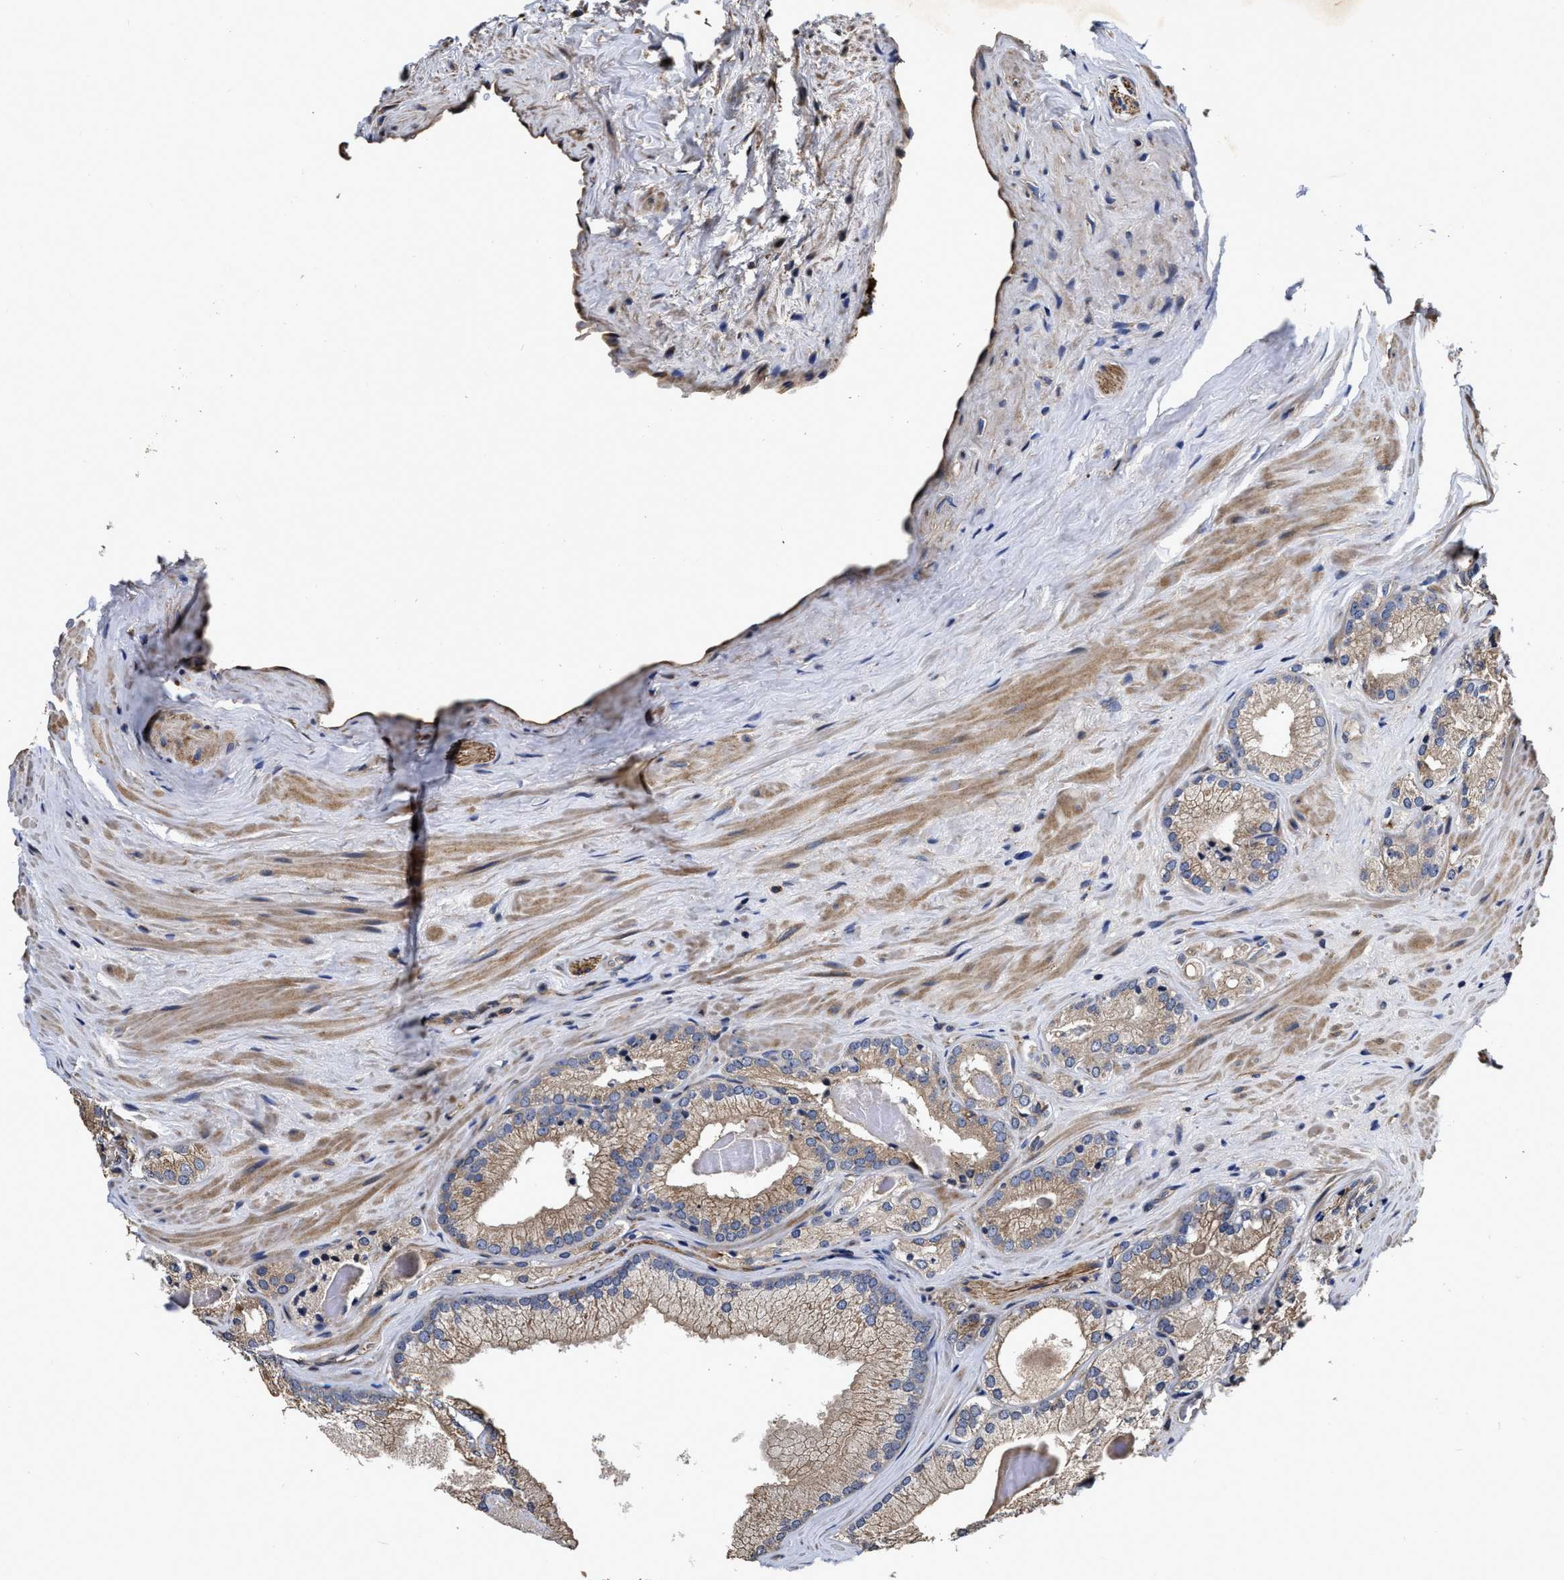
{"staining": {"intensity": "weak", "quantity": "25%-75%", "location": "cytoplasmic/membranous"}, "tissue": "prostate cancer", "cell_type": "Tumor cells", "image_type": "cancer", "snomed": [{"axis": "morphology", "description": "Adenocarcinoma, Low grade"}, {"axis": "topography", "description": "Prostate"}], "caption": "Protein expression analysis of prostate cancer (low-grade adenocarcinoma) shows weak cytoplasmic/membranous staining in approximately 25%-75% of tumor cells. (DAB IHC, brown staining for protein, blue staining for nuclei).", "gene": "ABCG8", "patient": {"sex": "male", "age": 65}}